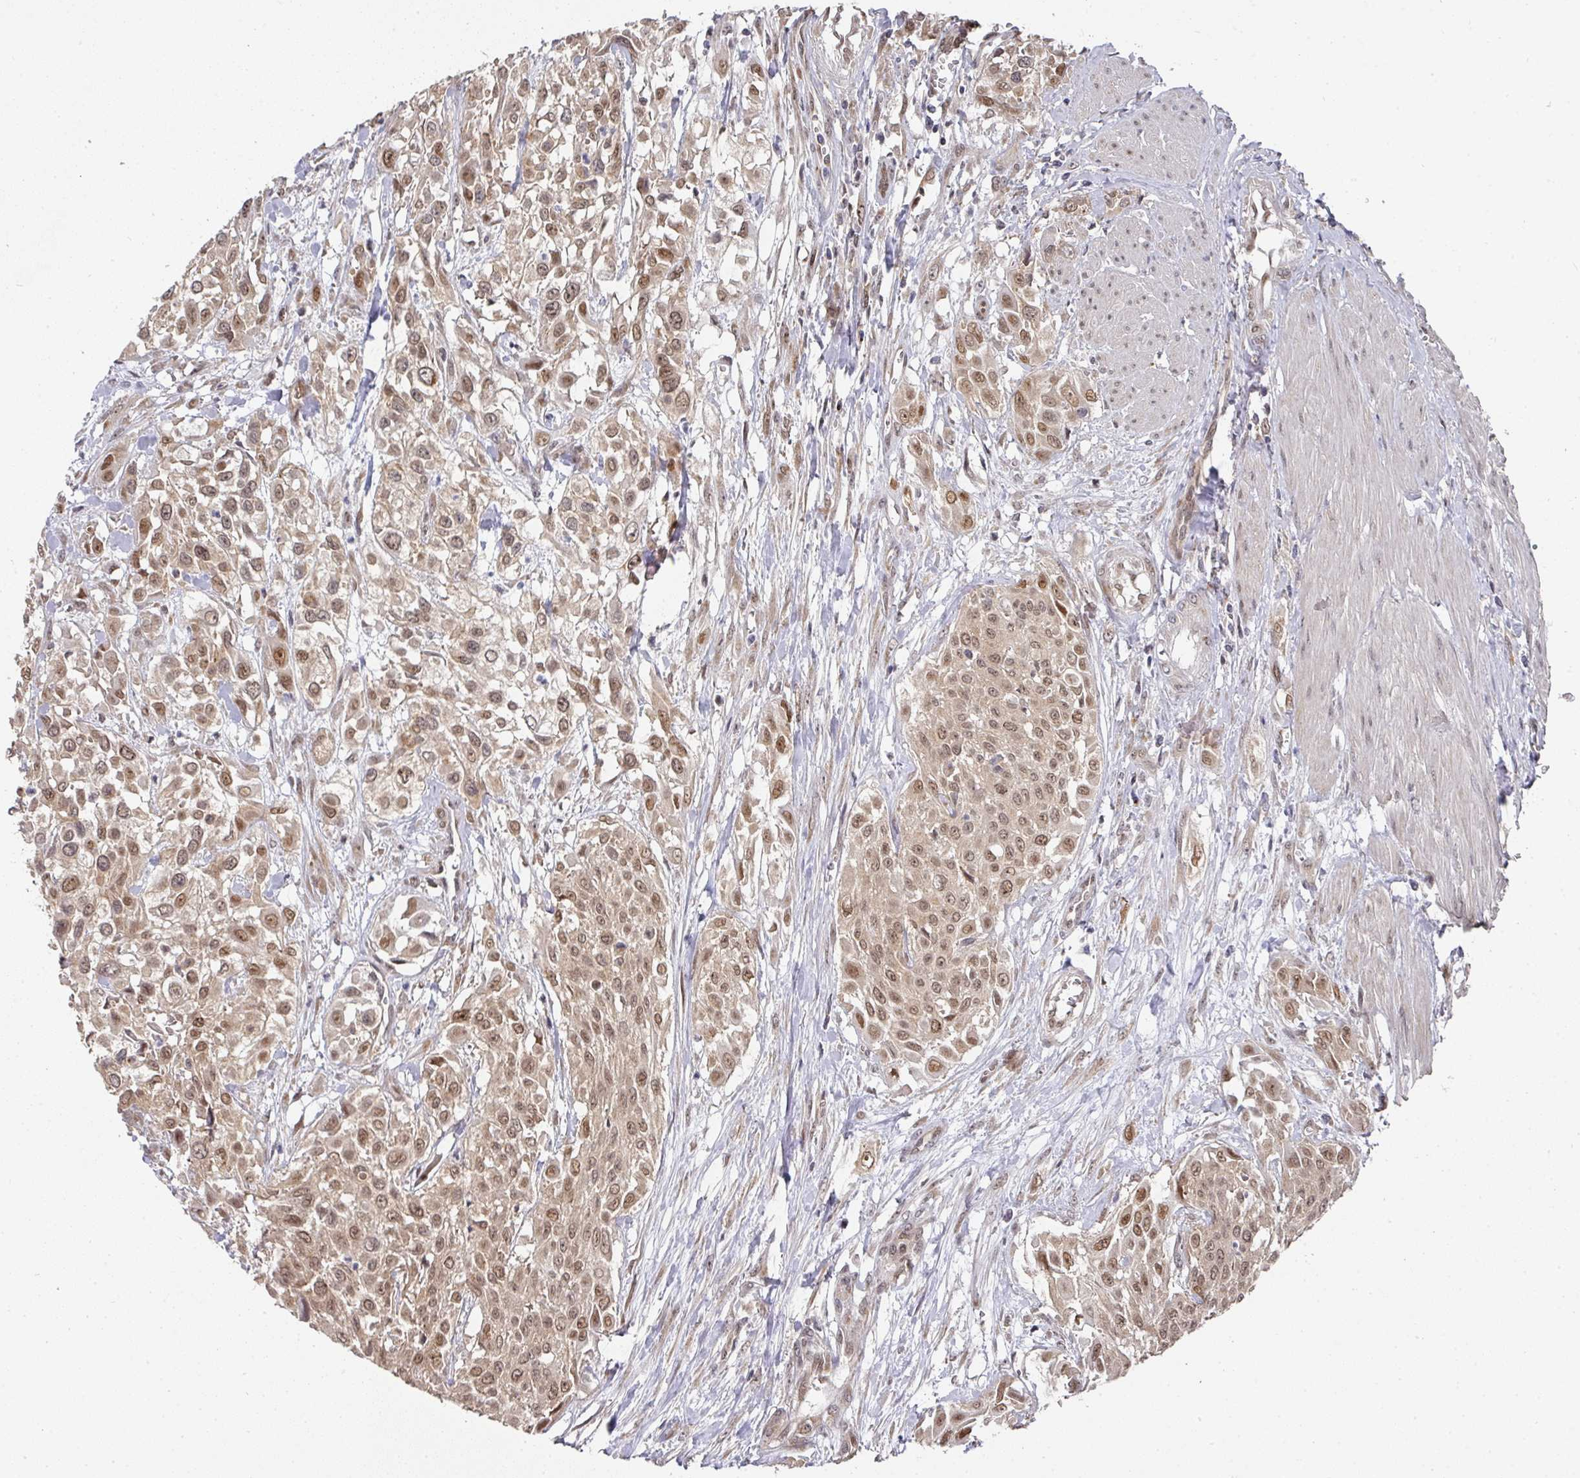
{"staining": {"intensity": "moderate", "quantity": ">75%", "location": "cytoplasmic/membranous,nuclear"}, "tissue": "urothelial cancer", "cell_type": "Tumor cells", "image_type": "cancer", "snomed": [{"axis": "morphology", "description": "Urothelial carcinoma, High grade"}, {"axis": "topography", "description": "Urinary bladder"}], "caption": "A micrograph showing moderate cytoplasmic/membranous and nuclear staining in approximately >75% of tumor cells in urothelial carcinoma (high-grade), as visualized by brown immunohistochemical staining.", "gene": "C18orf25", "patient": {"sex": "male", "age": 57}}